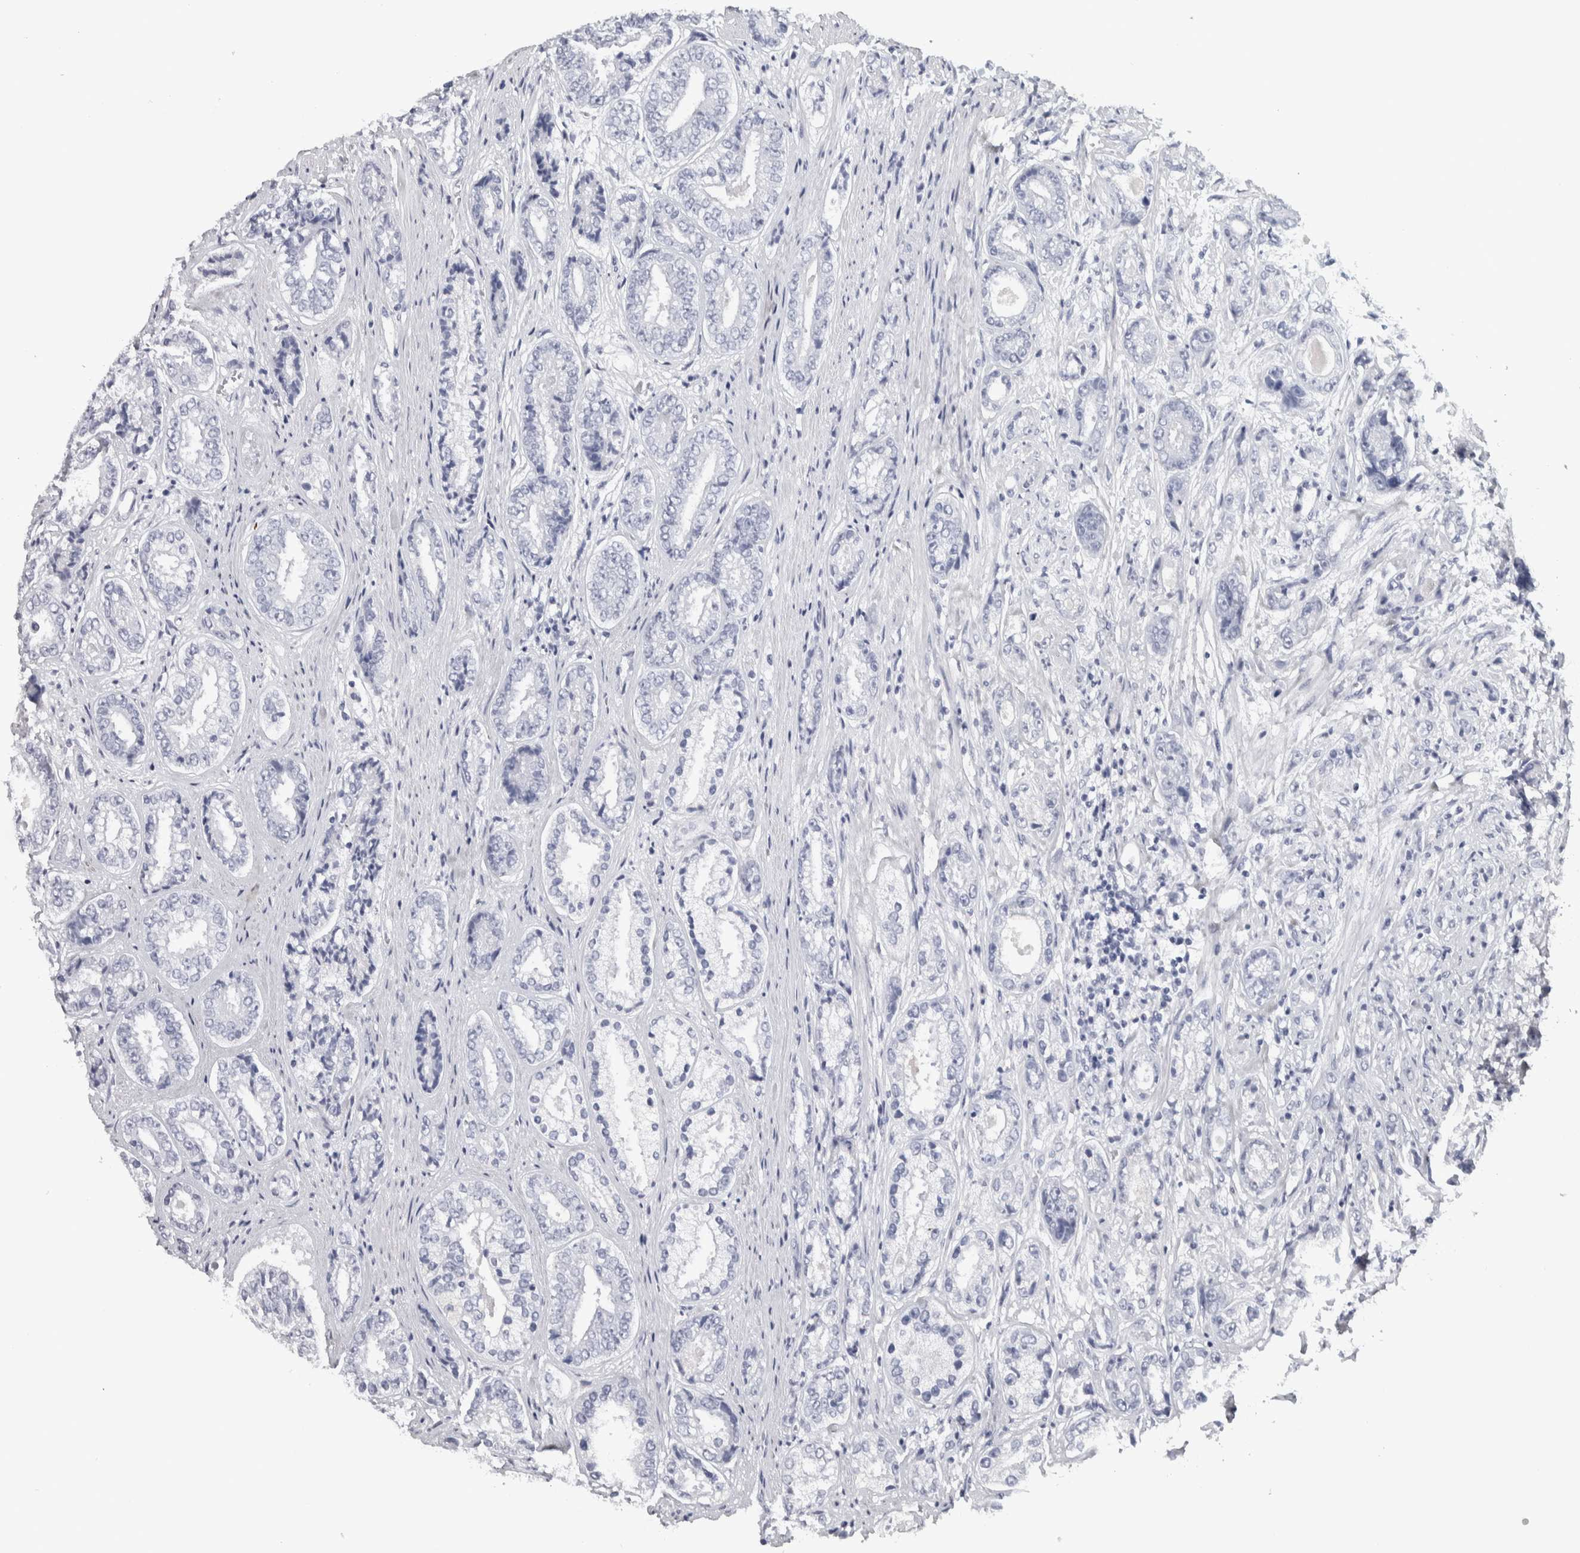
{"staining": {"intensity": "negative", "quantity": "none", "location": "none"}, "tissue": "prostate cancer", "cell_type": "Tumor cells", "image_type": "cancer", "snomed": [{"axis": "morphology", "description": "Adenocarcinoma, High grade"}, {"axis": "topography", "description": "Prostate"}], "caption": "An immunohistochemistry micrograph of prostate high-grade adenocarcinoma is shown. There is no staining in tumor cells of prostate high-grade adenocarcinoma.", "gene": "NECAB1", "patient": {"sex": "male", "age": 61}}